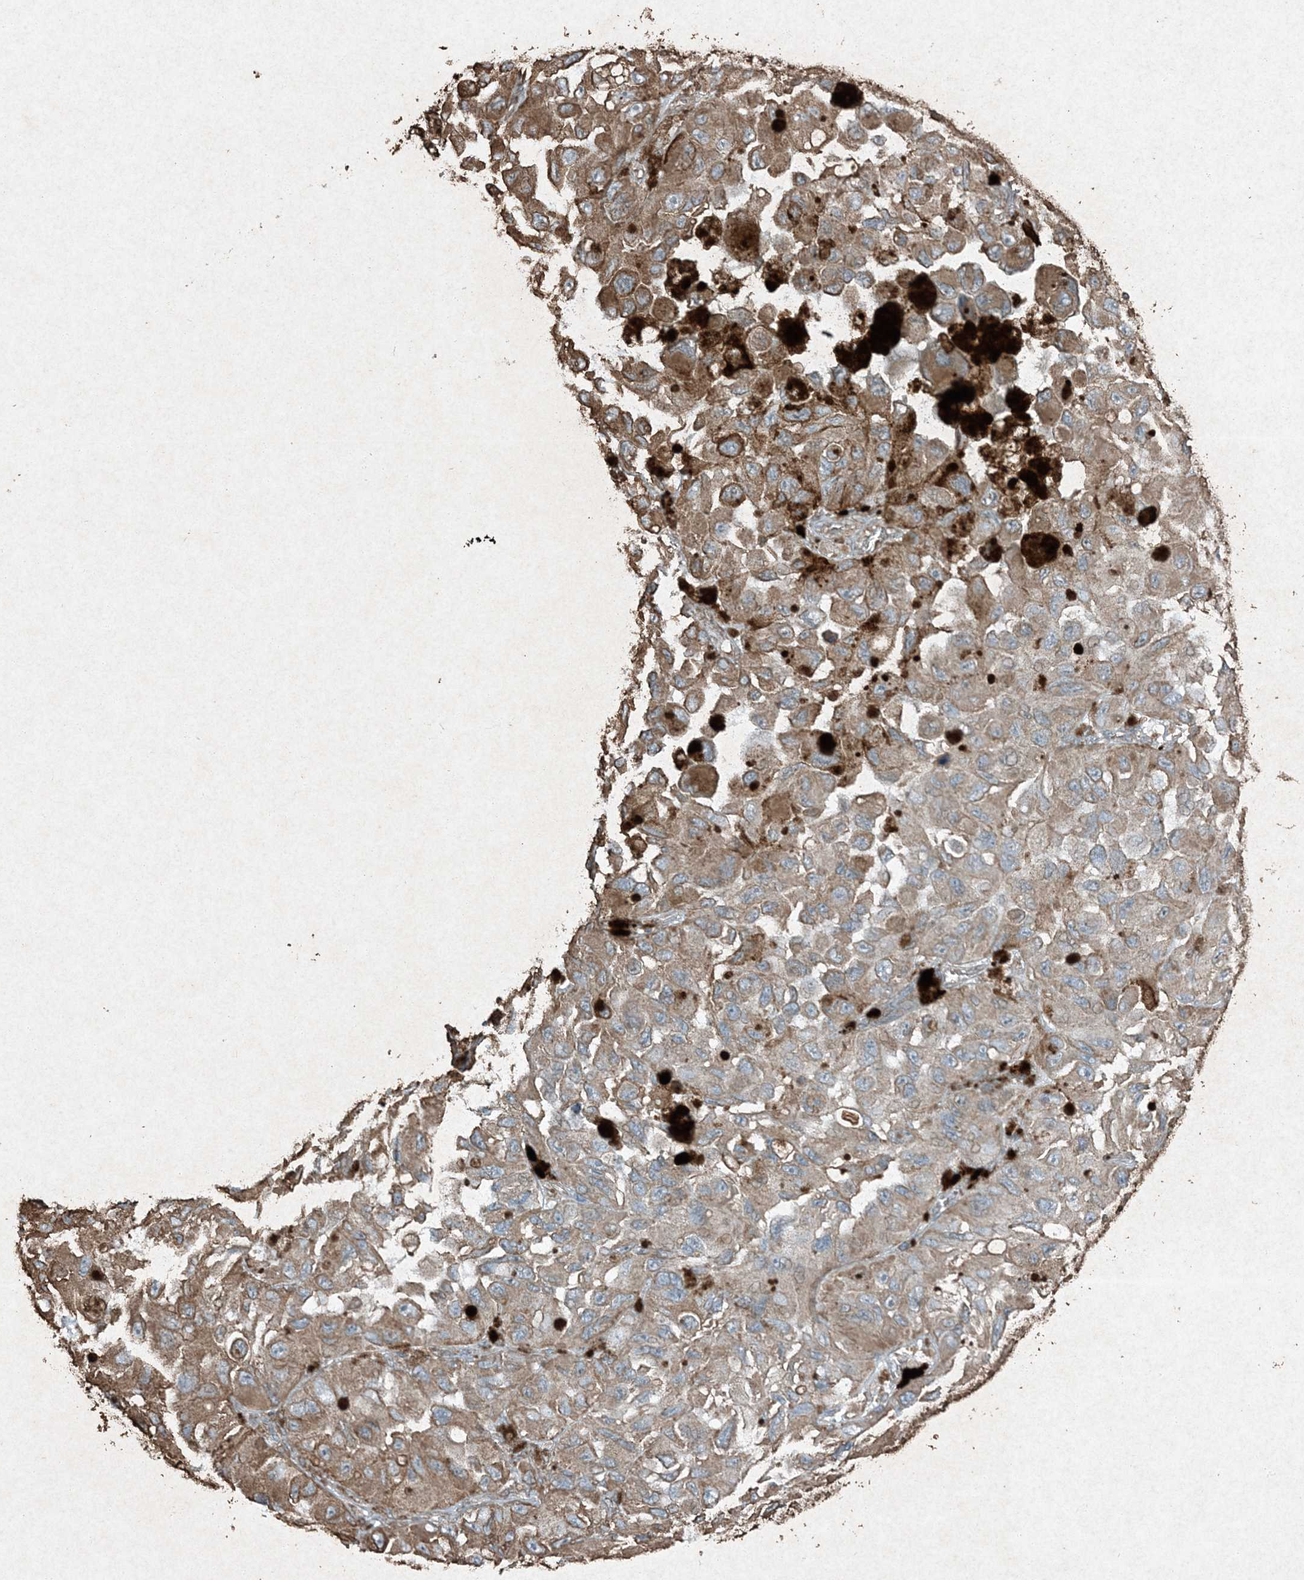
{"staining": {"intensity": "moderate", "quantity": ">75%", "location": "cytoplasmic/membranous"}, "tissue": "melanoma", "cell_type": "Tumor cells", "image_type": "cancer", "snomed": [{"axis": "morphology", "description": "Malignant melanoma, NOS"}, {"axis": "topography", "description": "Skin"}], "caption": "Immunohistochemical staining of melanoma shows medium levels of moderate cytoplasmic/membranous staining in approximately >75% of tumor cells.", "gene": "RYK", "patient": {"sex": "female", "age": 73}}